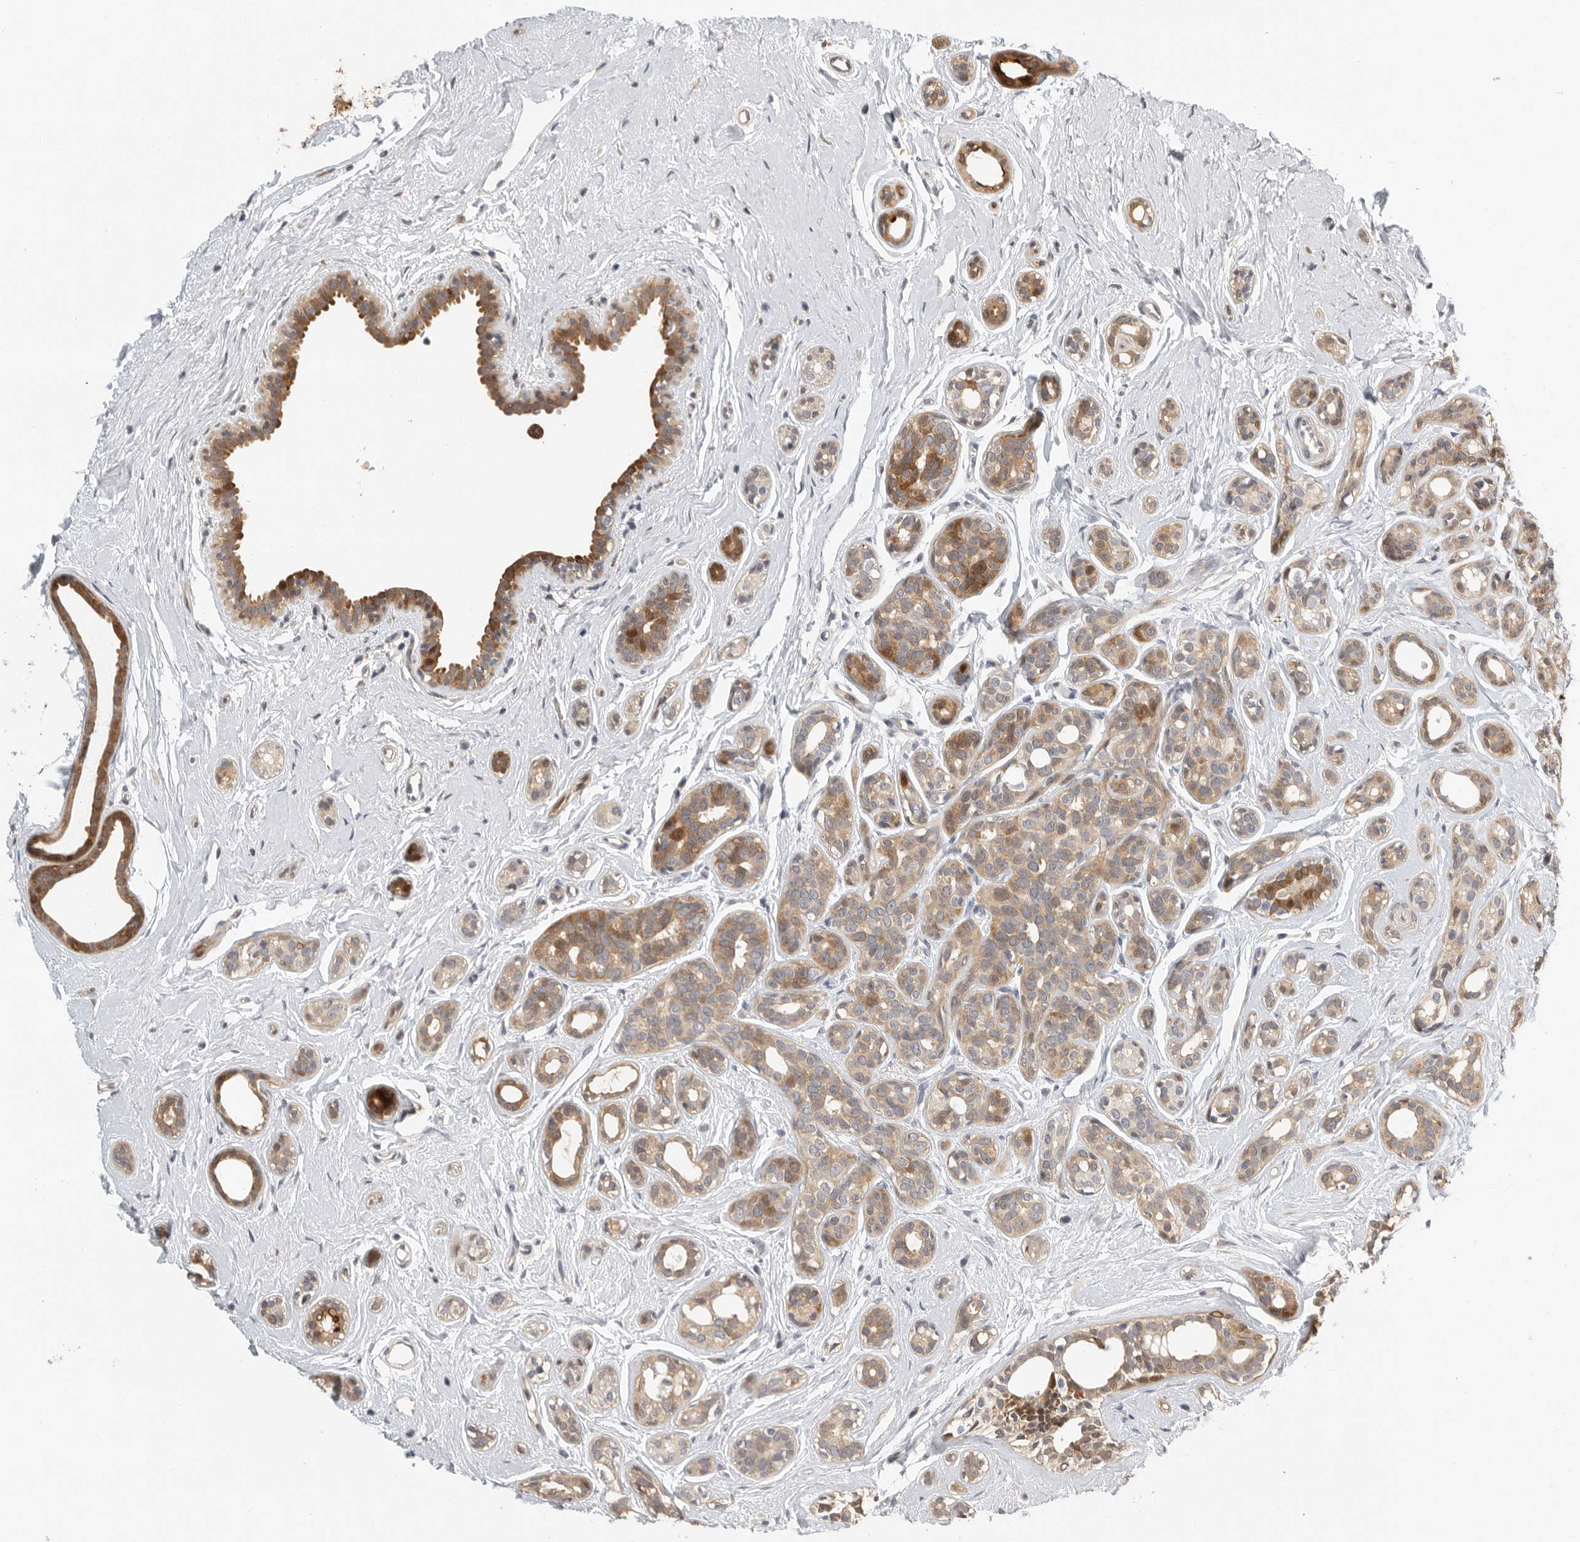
{"staining": {"intensity": "moderate", "quantity": ">75%", "location": "cytoplasmic/membranous"}, "tissue": "breast cancer", "cell_type": "Tumor cells", "image_type": "cancer", "snomed": [{"axis": "morphology", "description": "Duct carcinoma"}, {"axis": "topography", "description": "Breast"}], "caption": "IHC of human infiltrating ductal carcinoma (breast) exhibits medium levels of moderate cytoplasmic/membranous positivity in about >75% of tumor cells.", "gene": "SWT1", "patient": {"sex": "female", "age": 55}}